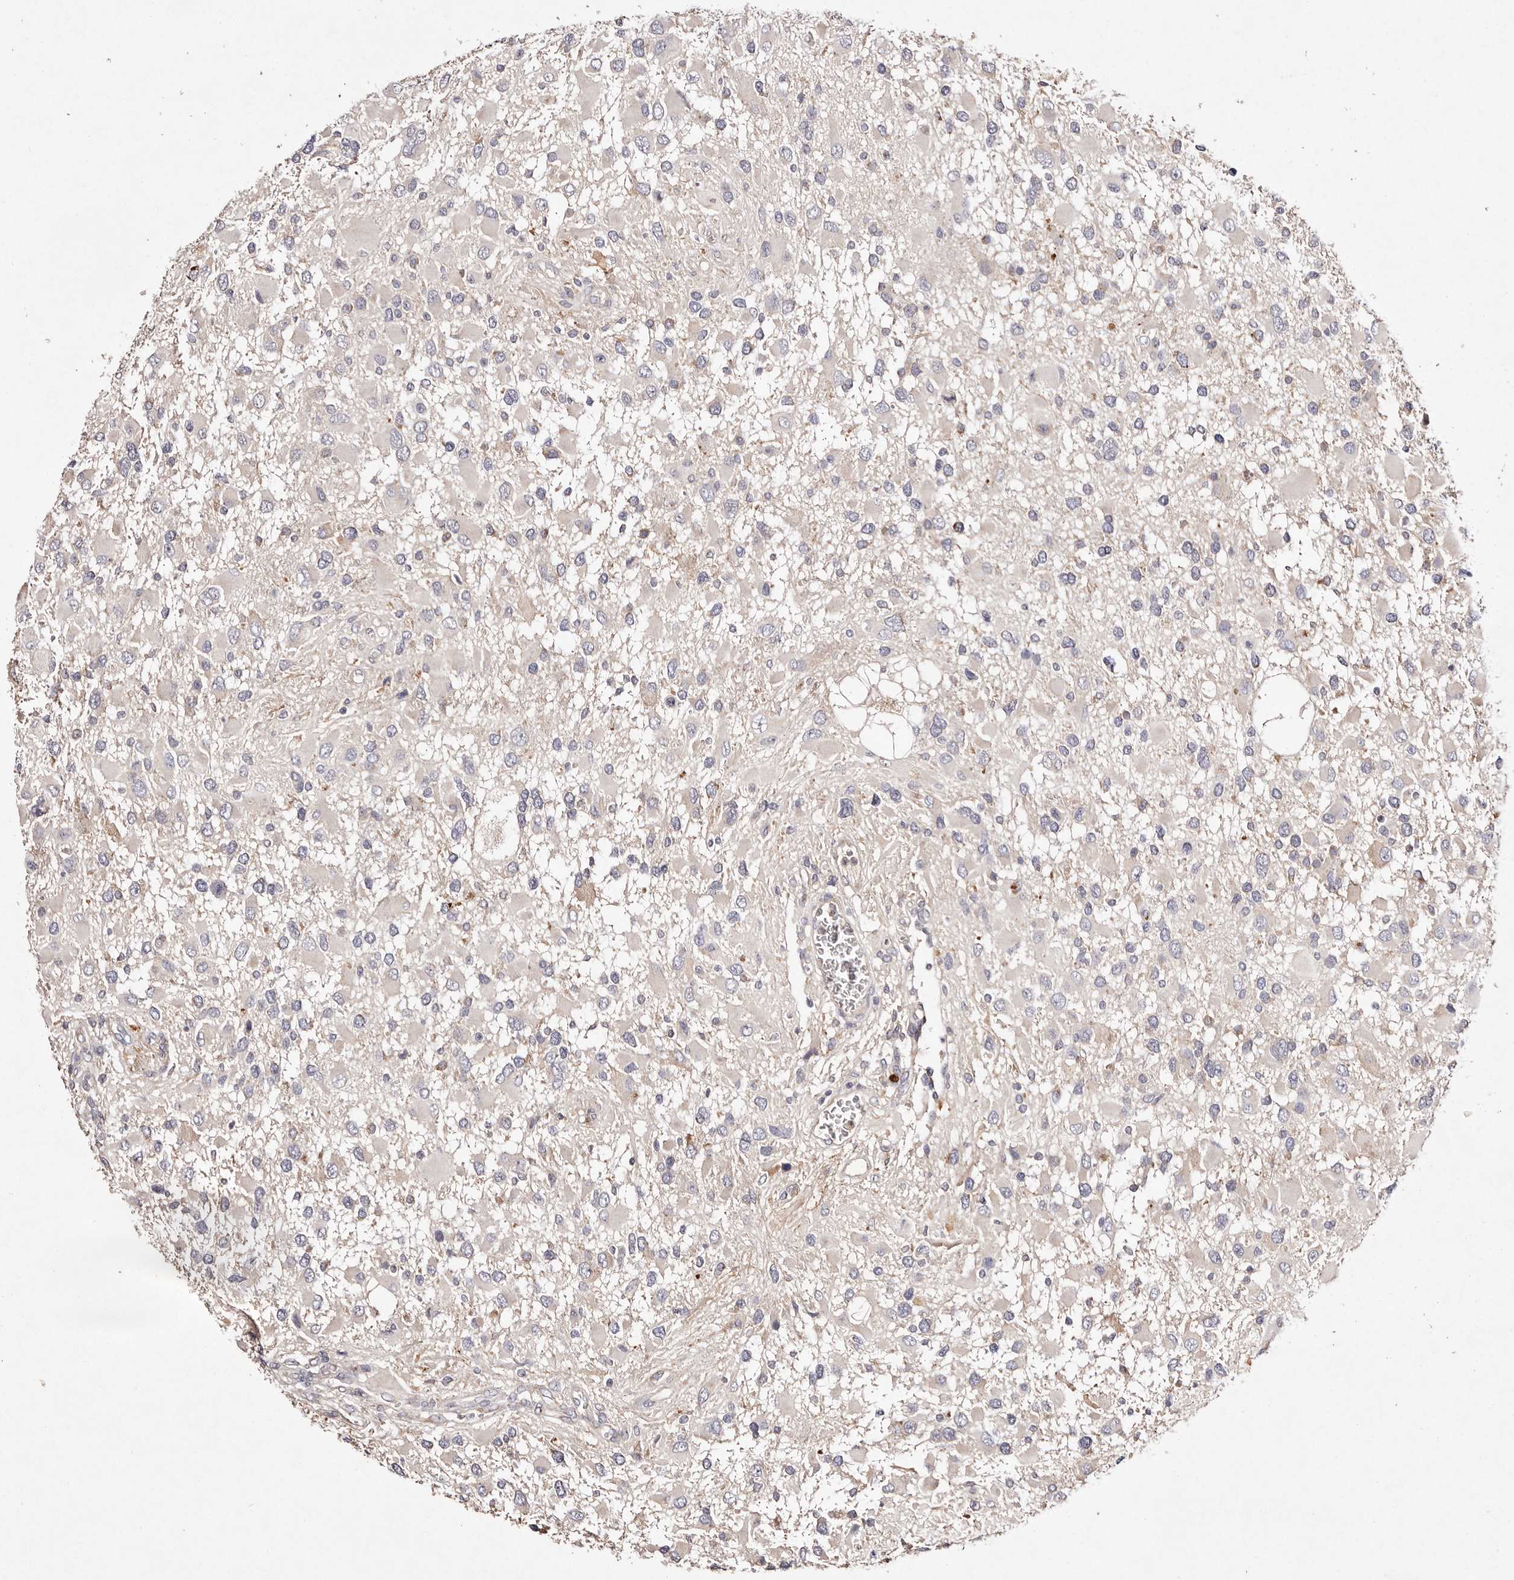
{"staining": {"intensity": "negative", "quantity": "none", "location": "none"}, "tissue": "glioma", "cell_type": "Tumor cells", "image_type": "cancer", "snomed": [{"axis": "morphology", "description": "Glioma, malignant, High grade"}, {"axis": "topography", "description": "Brain"}], "caption": "A micrograph of human glioma is negative for staining in tumor cells.", "gene": "TSC2", "patient": {"sex": "male", "age": 53}}